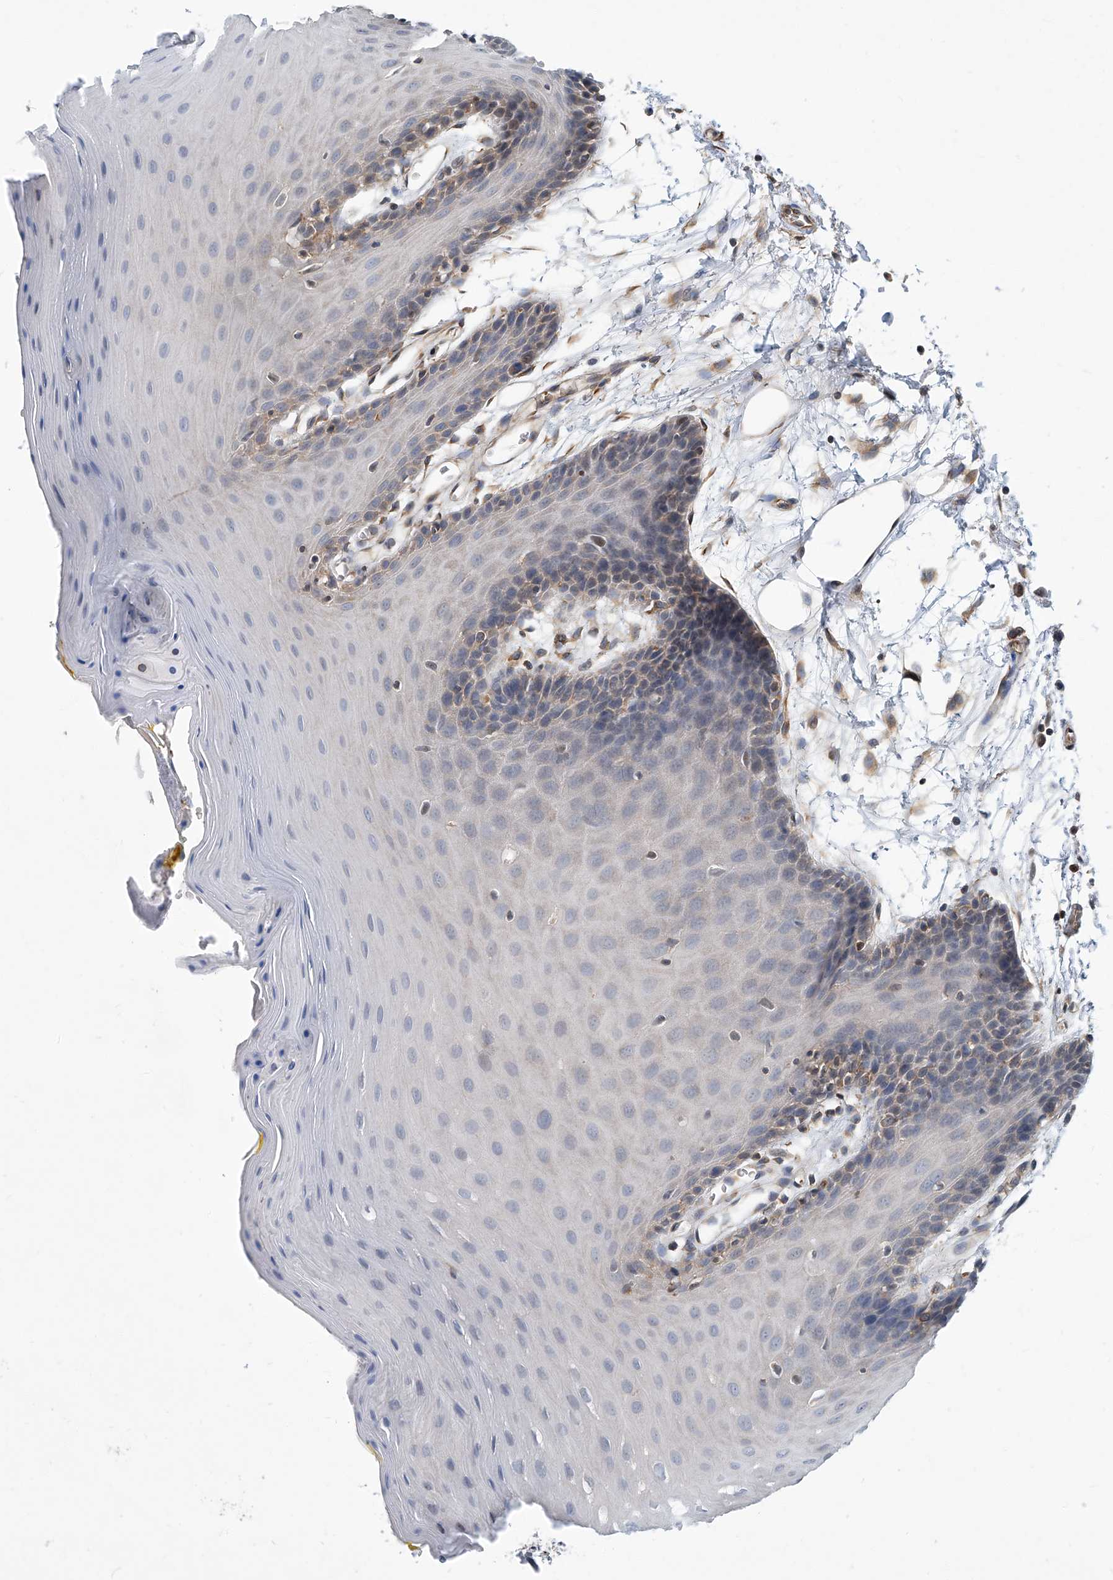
{"staining": {"intensity": "weak", "quantity": "<25%", "location": "cytoplasmic/membranous"}, "tissue": "oral mucosa", "cell_type": "Squamous epithelial cells", "image_type": "normal", "snomed": [{"axis": "morphology", "description": "Normal tissue, NOS"}, {"axis": "morphology", "description": "Squamous cell carcinoma, NOS"}, {"axis": "topography", "description": "Skeletal muscle"}, {"axis": "topography", "description": "Oral tissue"}, {"axis": "topography", "description": "Salivary gland"}, {"axis": "topography", "description": "Head-Neck"}], "caption": "Photomicrograph shows no protein staining in squamous epithelial cells of unremarkable oral mucosa. (Stains: DAB immunohistochemistry with hematoxylin counter stain, Microscopy: brightfield microscopy at high magnification).", "gene": "PSMB10", "patient": {"sex": "male", "age": 54}}